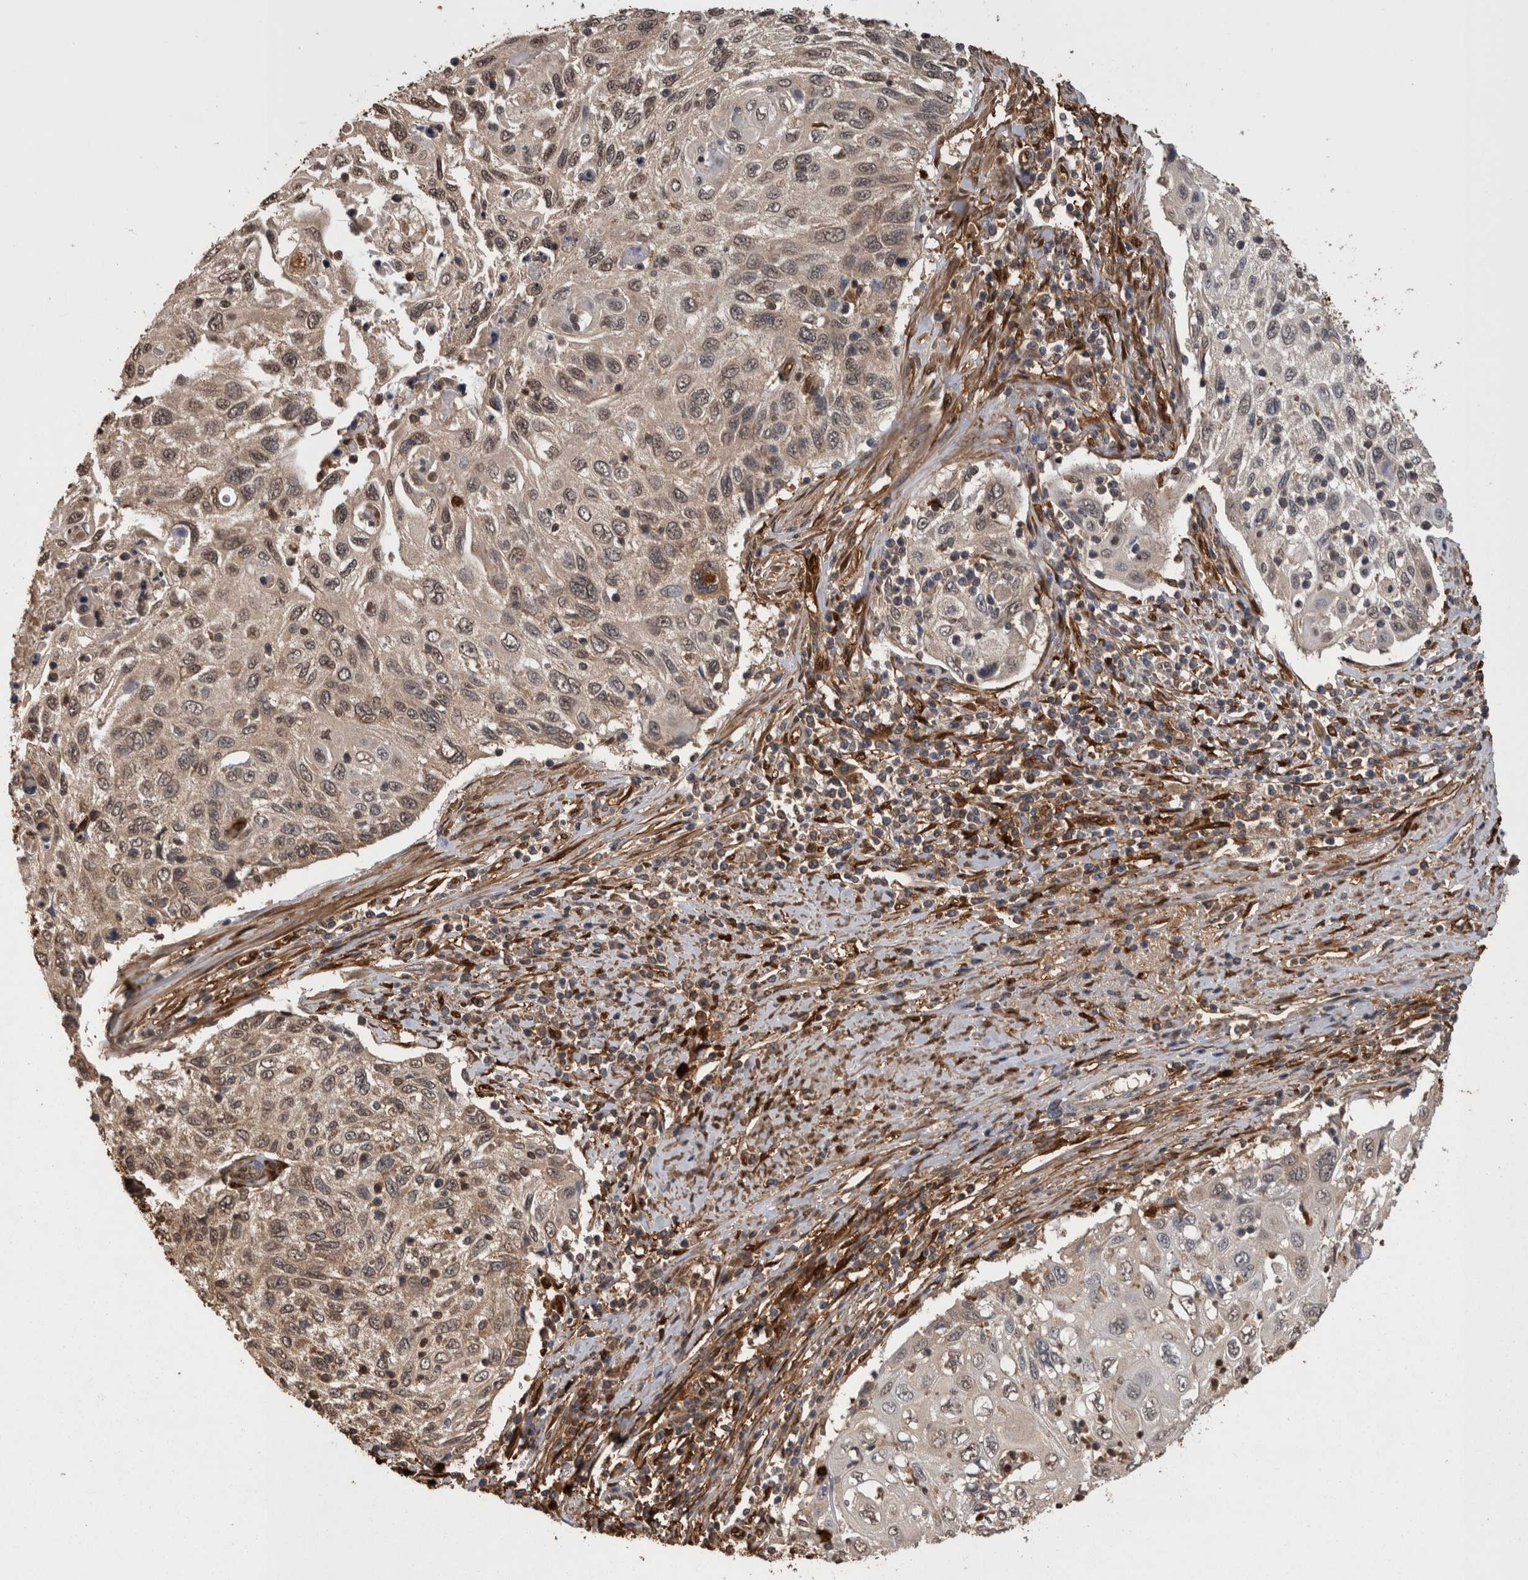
{"staining": {"intensity": "weak", "quantity": ">75%", "location": "cytoplasmic/membranous,nuclear"}, "tissue": "cervical cancer", "cell_type": "Tumor cells", "image_type": "cancer", "snomed": [{"axis": "morphology", "description": "Squamous cell carcinoma, NOS"}, {"axis": "topography", "description": "Cervix"}], "caption": "An image of cervical cancer (squamous cell carcinoma) stained for a protein shows weak cytoplasmic/membranous and nuclear brown staining in tumor cells. The staining was performed using DAB (3,3'-diaminobenzidine), with brown indicating positive protein expression. Nuclei are stained blue with hematoxylin.", "gene": "LXN", "patient": {"sex": "female", "age": 70}}